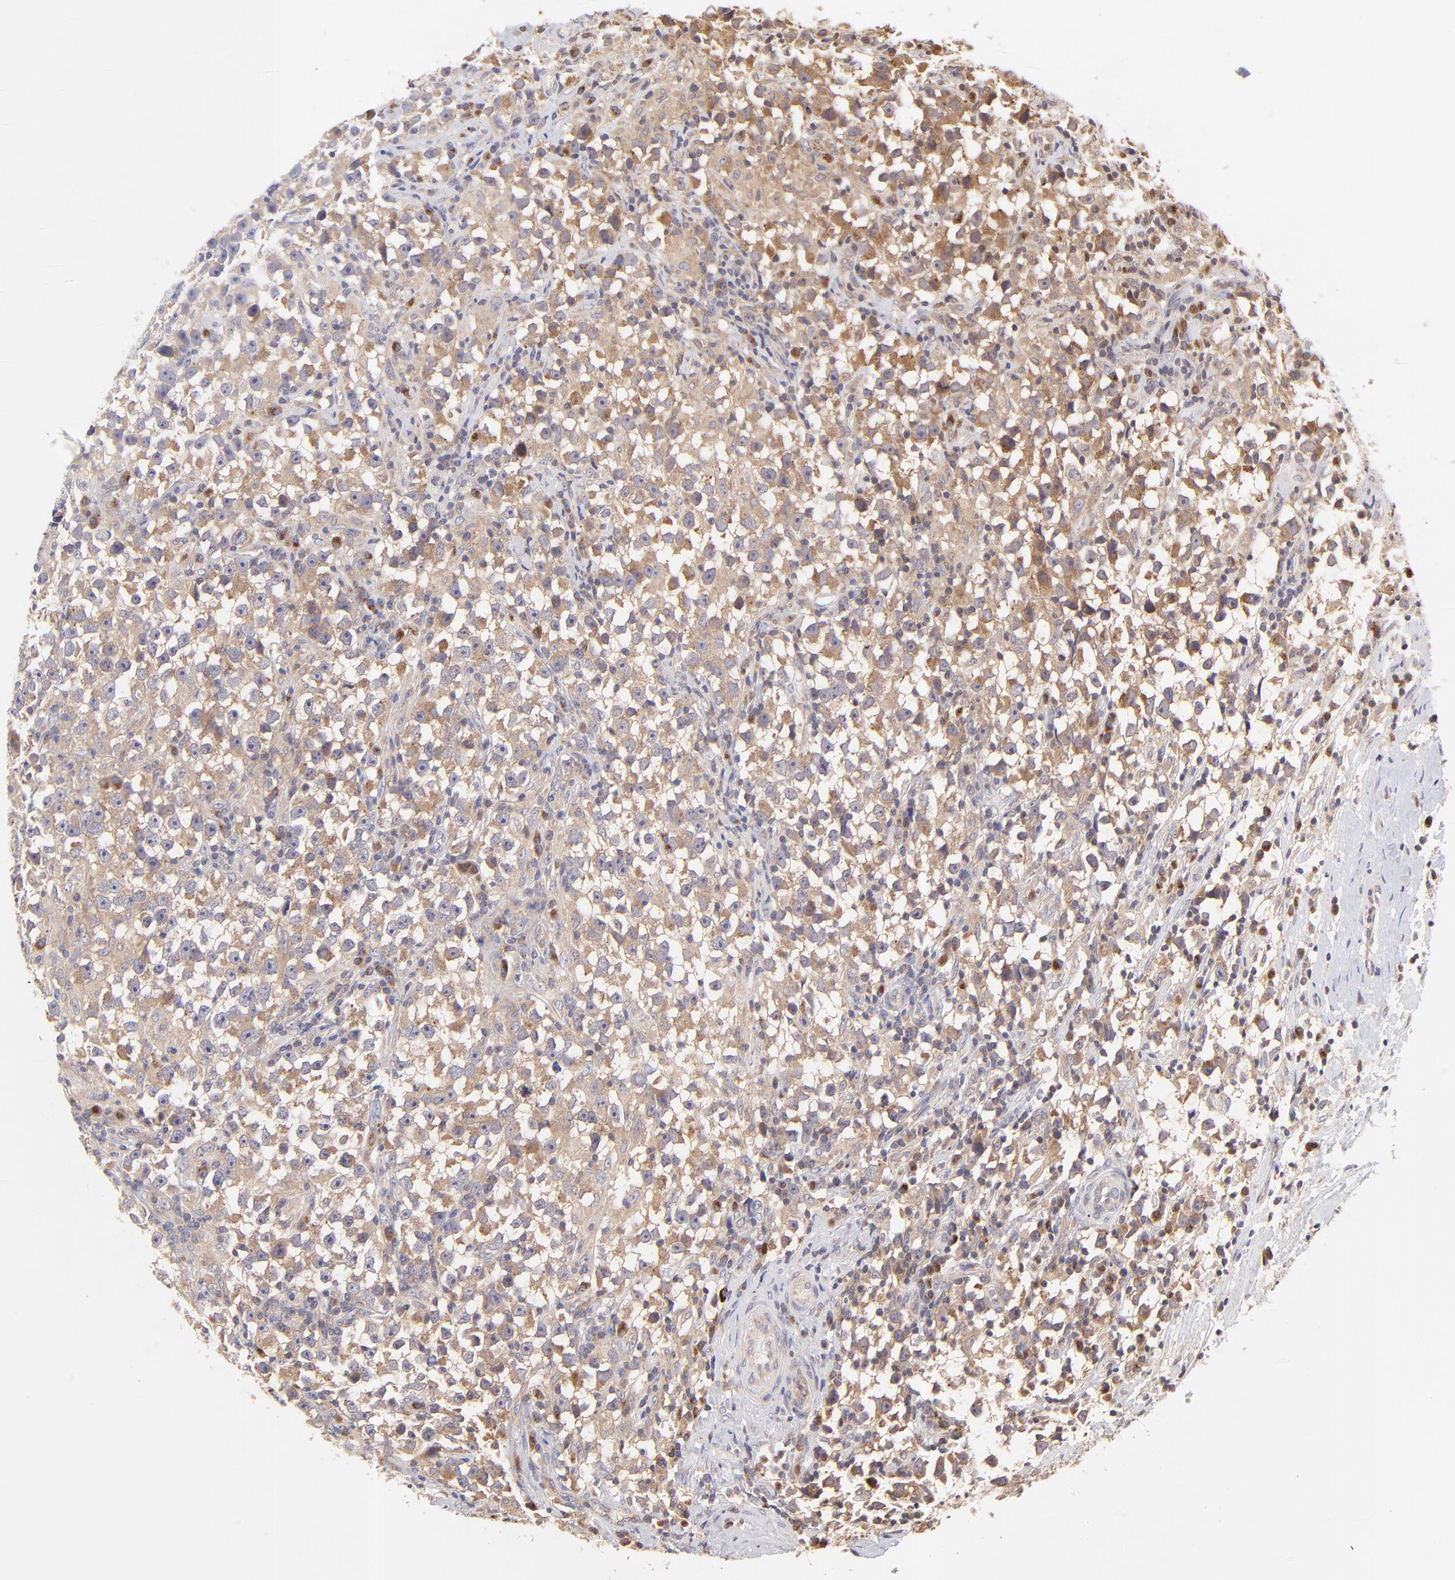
{"staining": {"intensity": "moderate", "quantity": ">75%", "location": "cytoplasmic/membranous"}, "tissue": "testis cancer", "cell_type": "Tumor cells", "image_type": "cancer", "snomed": [{"axis": "morphology", "description": "Seminoma, NOS"}, {"axis": "topography", "description": "Testis"}], "caption": "Immunohistochemical staining of human seminoma (testis) demonstrates moderate cytoplasmic/membranous protein staining in approximately >75% of tumor cells.", "gene": "TNRC6B", "patient": {"sex": "male", "age": 33}}